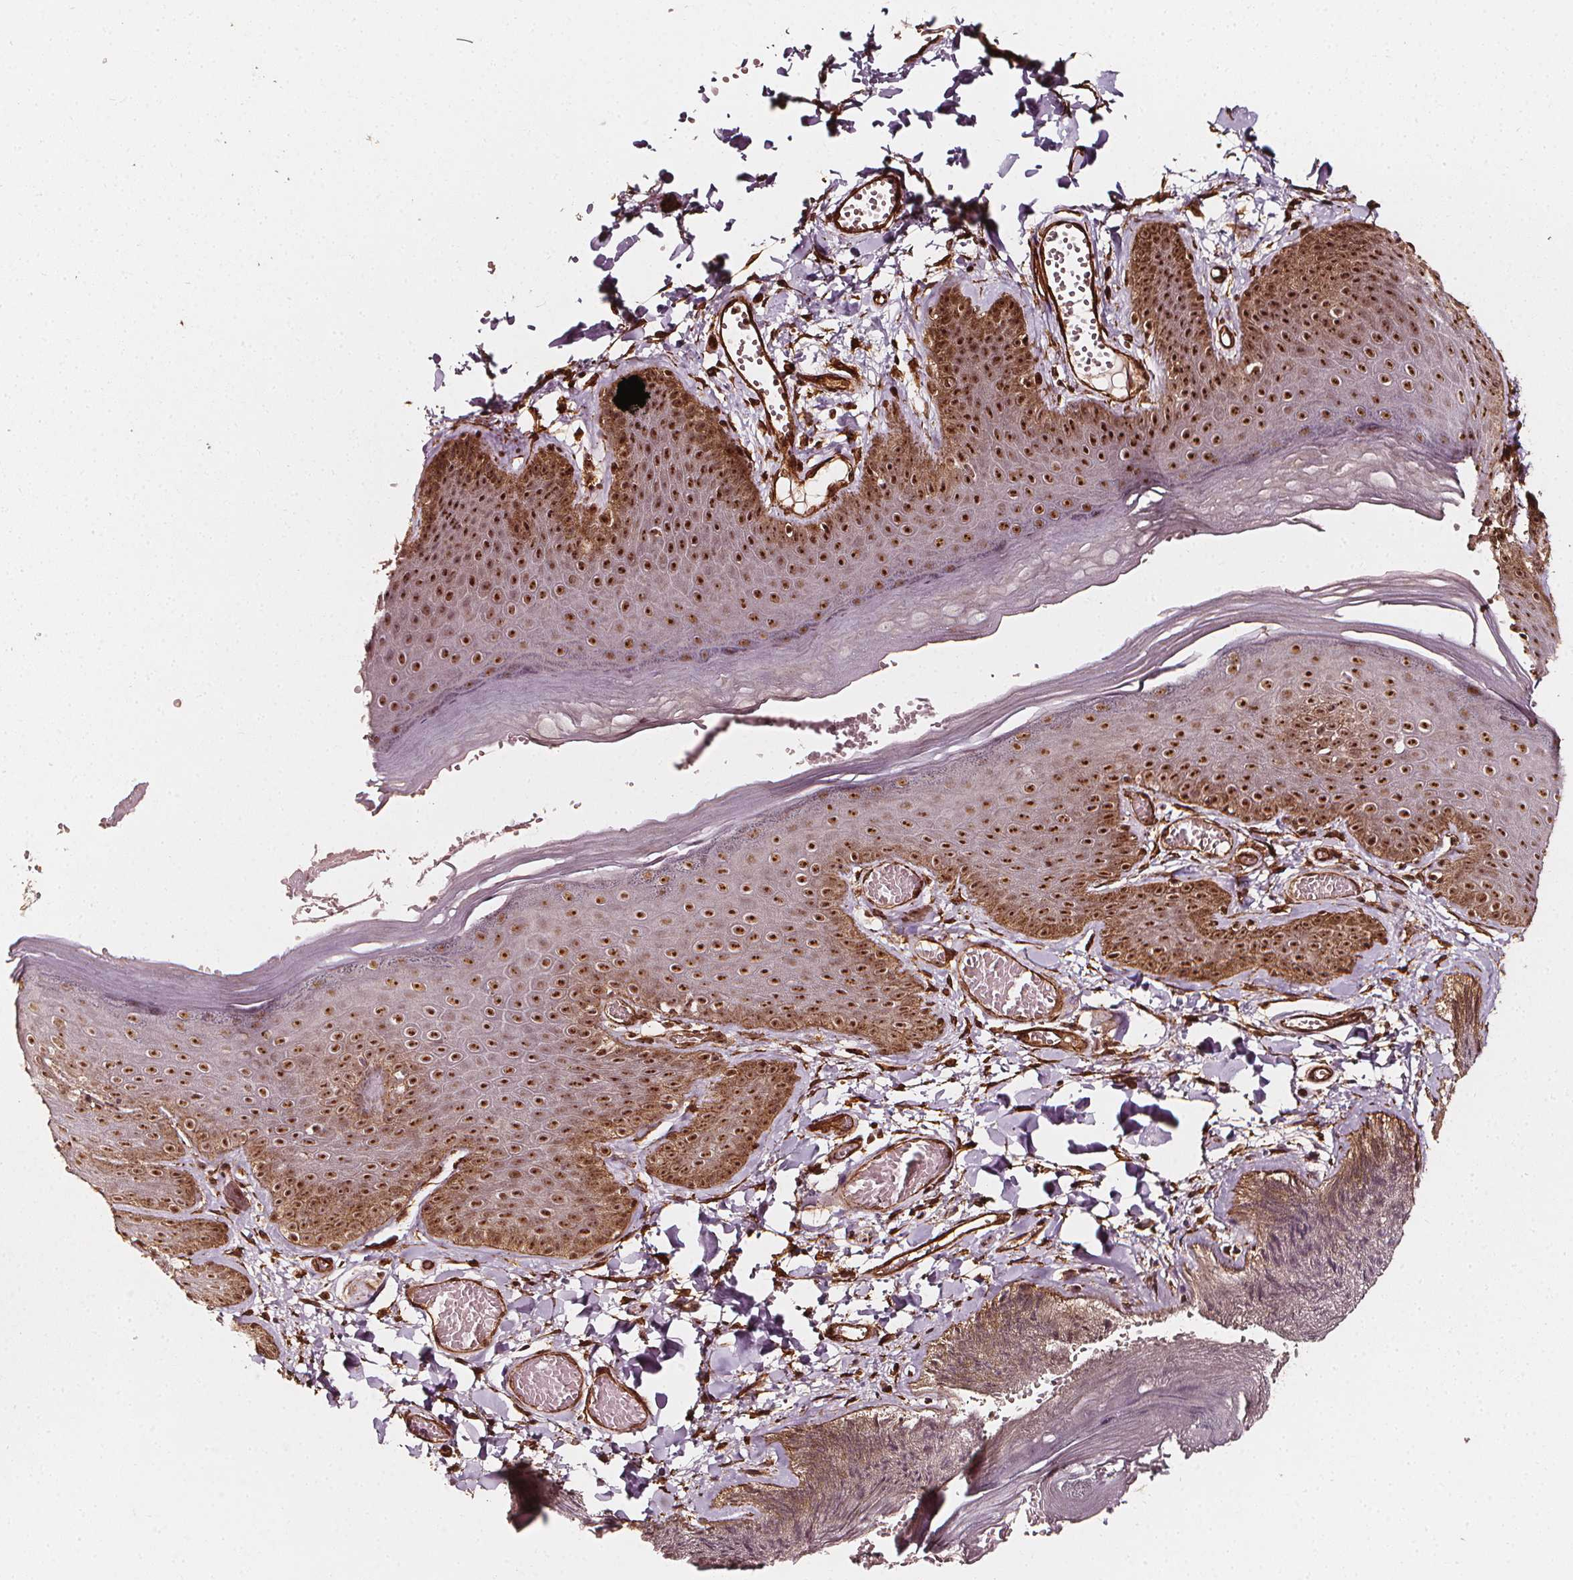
{"staining": {"intensity": "strong", "quantity": ">75%", "location": "nuclear"}, "tissue": "skin", "cell_type": "Epidermal cells", "image_type": "normal", "snomed": [{"axis": "morphology", "description": "Normal tissue, NOS"}, {"axis": "topography", "description": "Anal"}], "caption": "The image displays immunohistochemical staining of benign skin. There is strong nuclear staining is present in approximately >75% of epidermal cells.", "gene": "EXOSC9", "patient": {"sex": "male", "age": 53}}